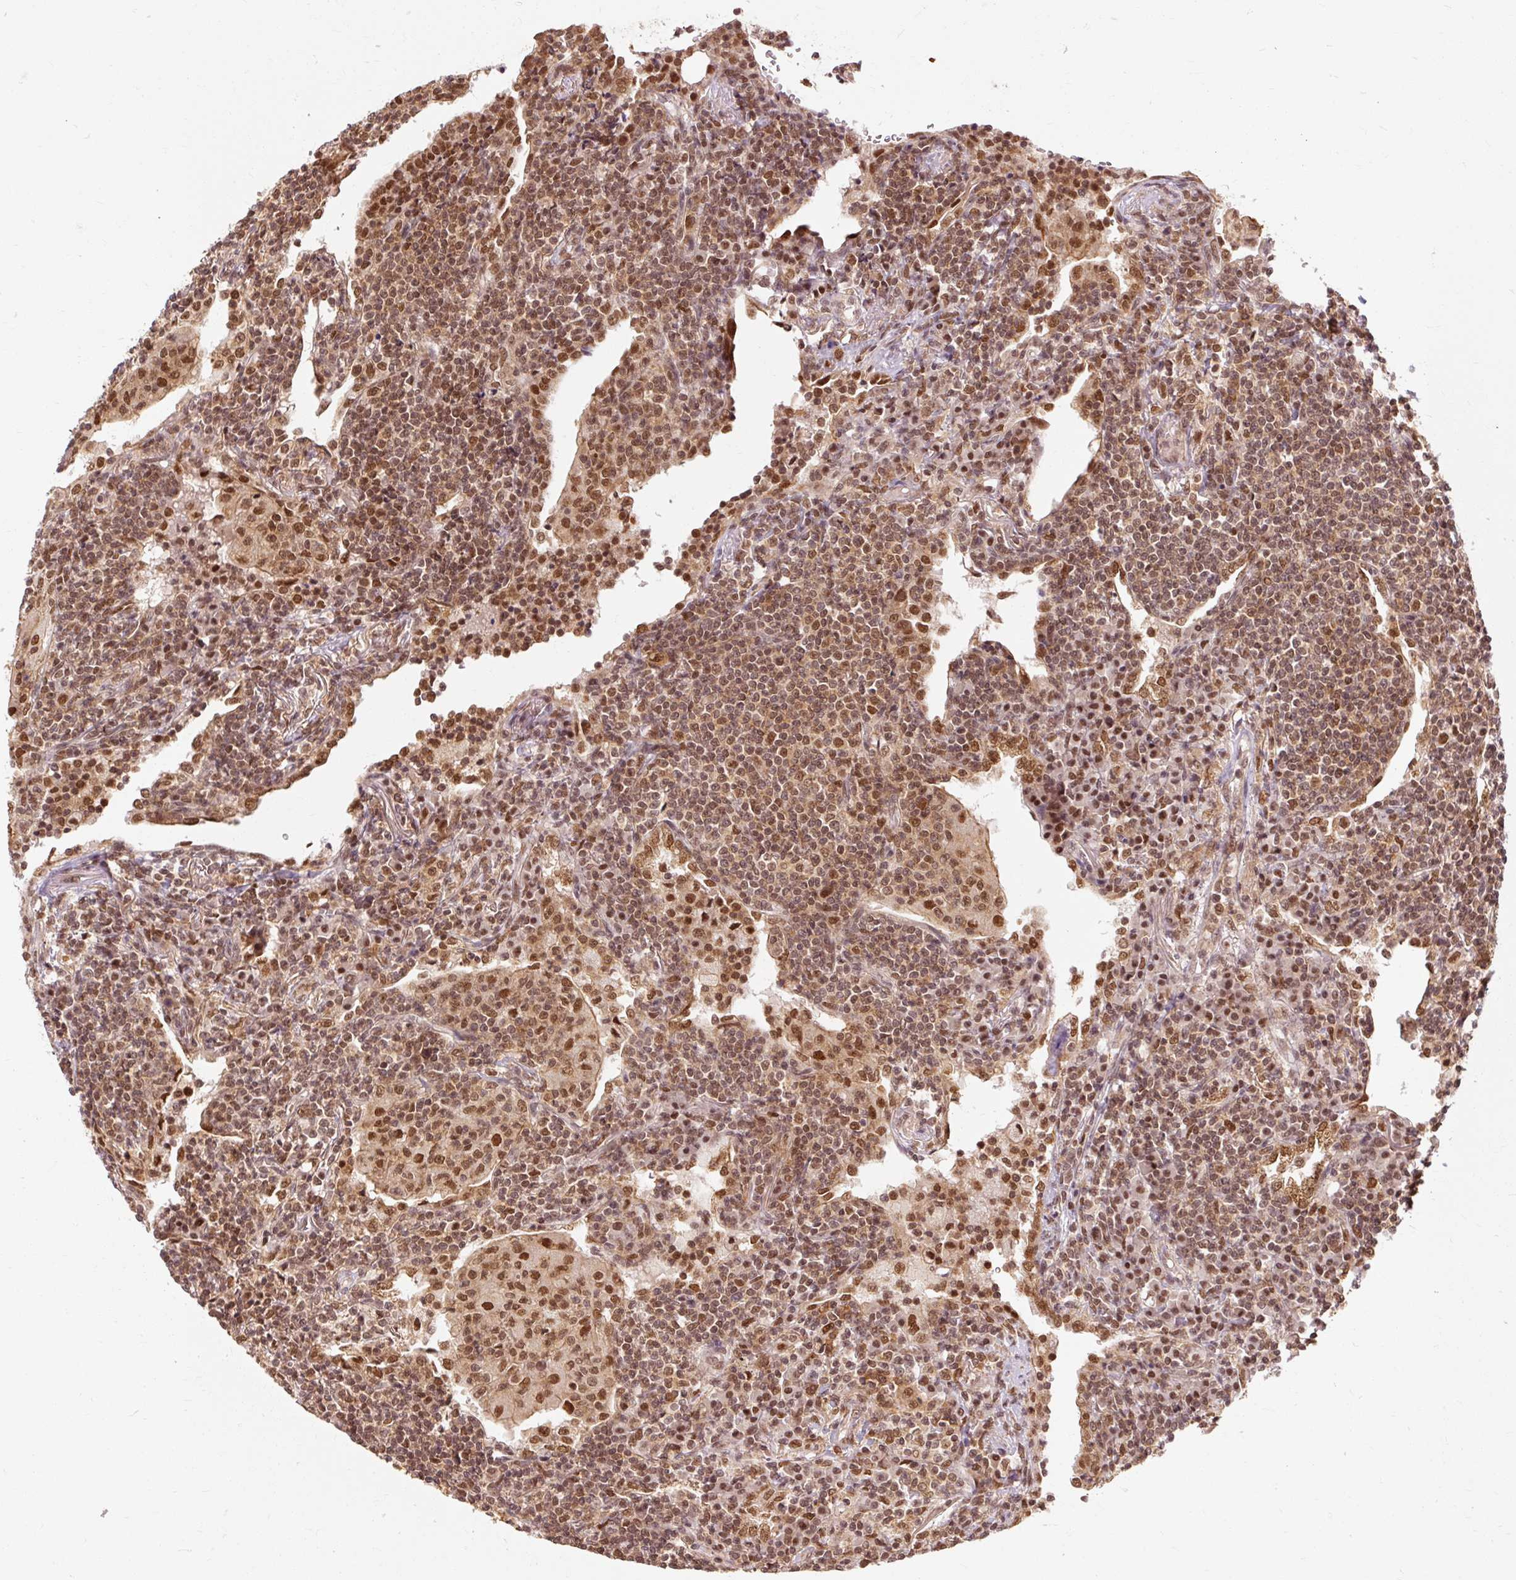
{"staining": {"intensity": "moderate", "quantity": ">75%", "location": "nuclear"}, "tissue": "lymphoma", "cell_type": "Tumor cells", "image_type": "cancer", "snomed": [{"axis": "morphology", "description": "Malignant lymphoma, non-Hodgkin's type, Low grade"}, {"axis": "topography", "description": "Lung"}], "caption": "Protein staining by immunohistochemistry (IHC) exhibits moderate nuclear expression in approximately >75% of tumor cells in malignant lymphoma, non-Hodgkin's type (low-grade). (DAB (3,3'-diaminobenzidine) = brown stain, brightfield microscopy at high magnification).", "gene": "CSTF1", "patient": {"sex": "female", "age": 71}}